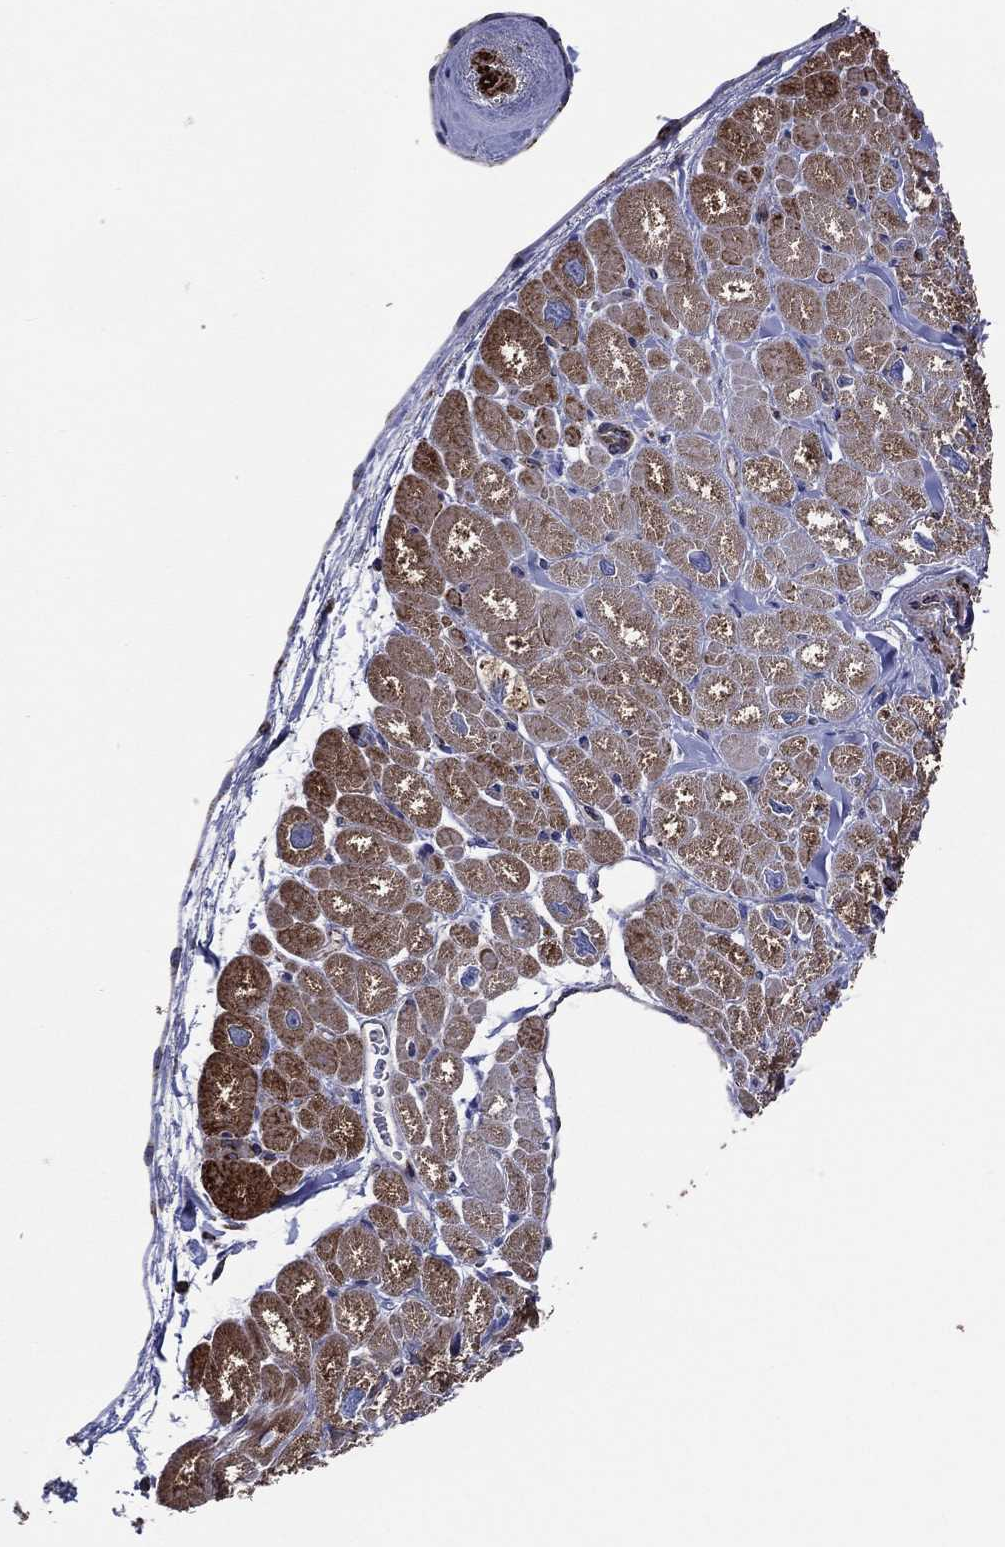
{"staining": {"intensity": "strong", "quantity": ">75%", "location": "cytoplasmic/membranous"}, "tissue": "heart muscle", "cell_type": "Cardiomyocytes", "image_type": "normal", "snomed": [{"axis": "morphology", "description": "Normal tissue, NOS"}, {"axis": "topography", "description": "Heart"}], "caption": "Immunohistochemistry (IHC) of normal heart muscle shows high levels of strong cytoplasmic/membranous positivity in approximately >75% of cardiomyocytes.", "gene": "ANKRD37", "patient": {"sex": "male", "age": 55}}